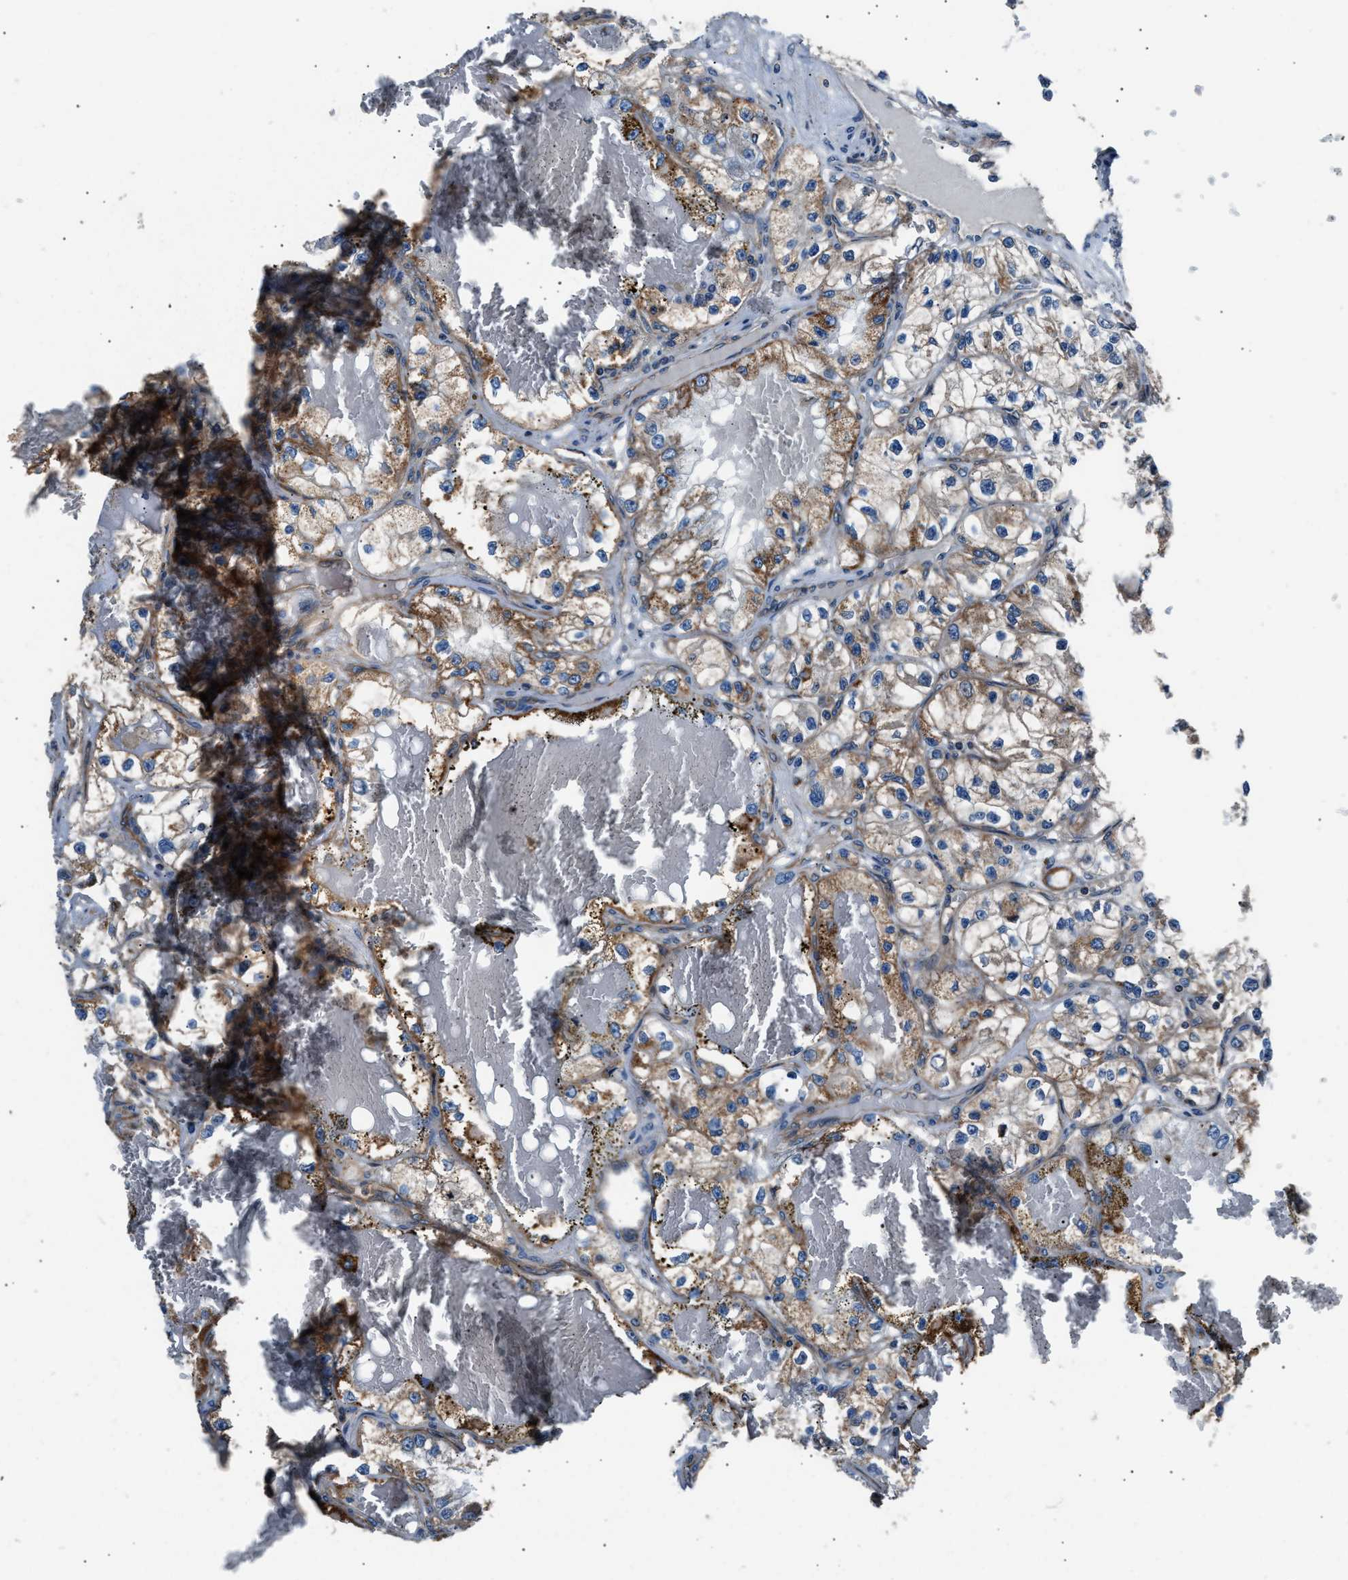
{"staining": {"intensity": "moderate", "quantity": ">75%", "location": "cytoplasmic/membranous"}, "tissue": "renal cancer", "cell_type": "Tumor cells", "image_type": "cancer", "snomed": [{"axis": "morphology", "description": "Adenocarcinoma, NOS"}, {"axis": "topography", "description": "Kidney"}], "caption": "Protein staining of adenocarcinoma (renal) tissue demonstrates moderate cytoplasmic/membranous expression in about >75% of tumor cells. (DAB (3,3'-diaminobenzidine) IHC, brown staining for protein, blue staining for nuclei).", "gene": "GGCT", "patient": {"sex": "female", "age": 57}}